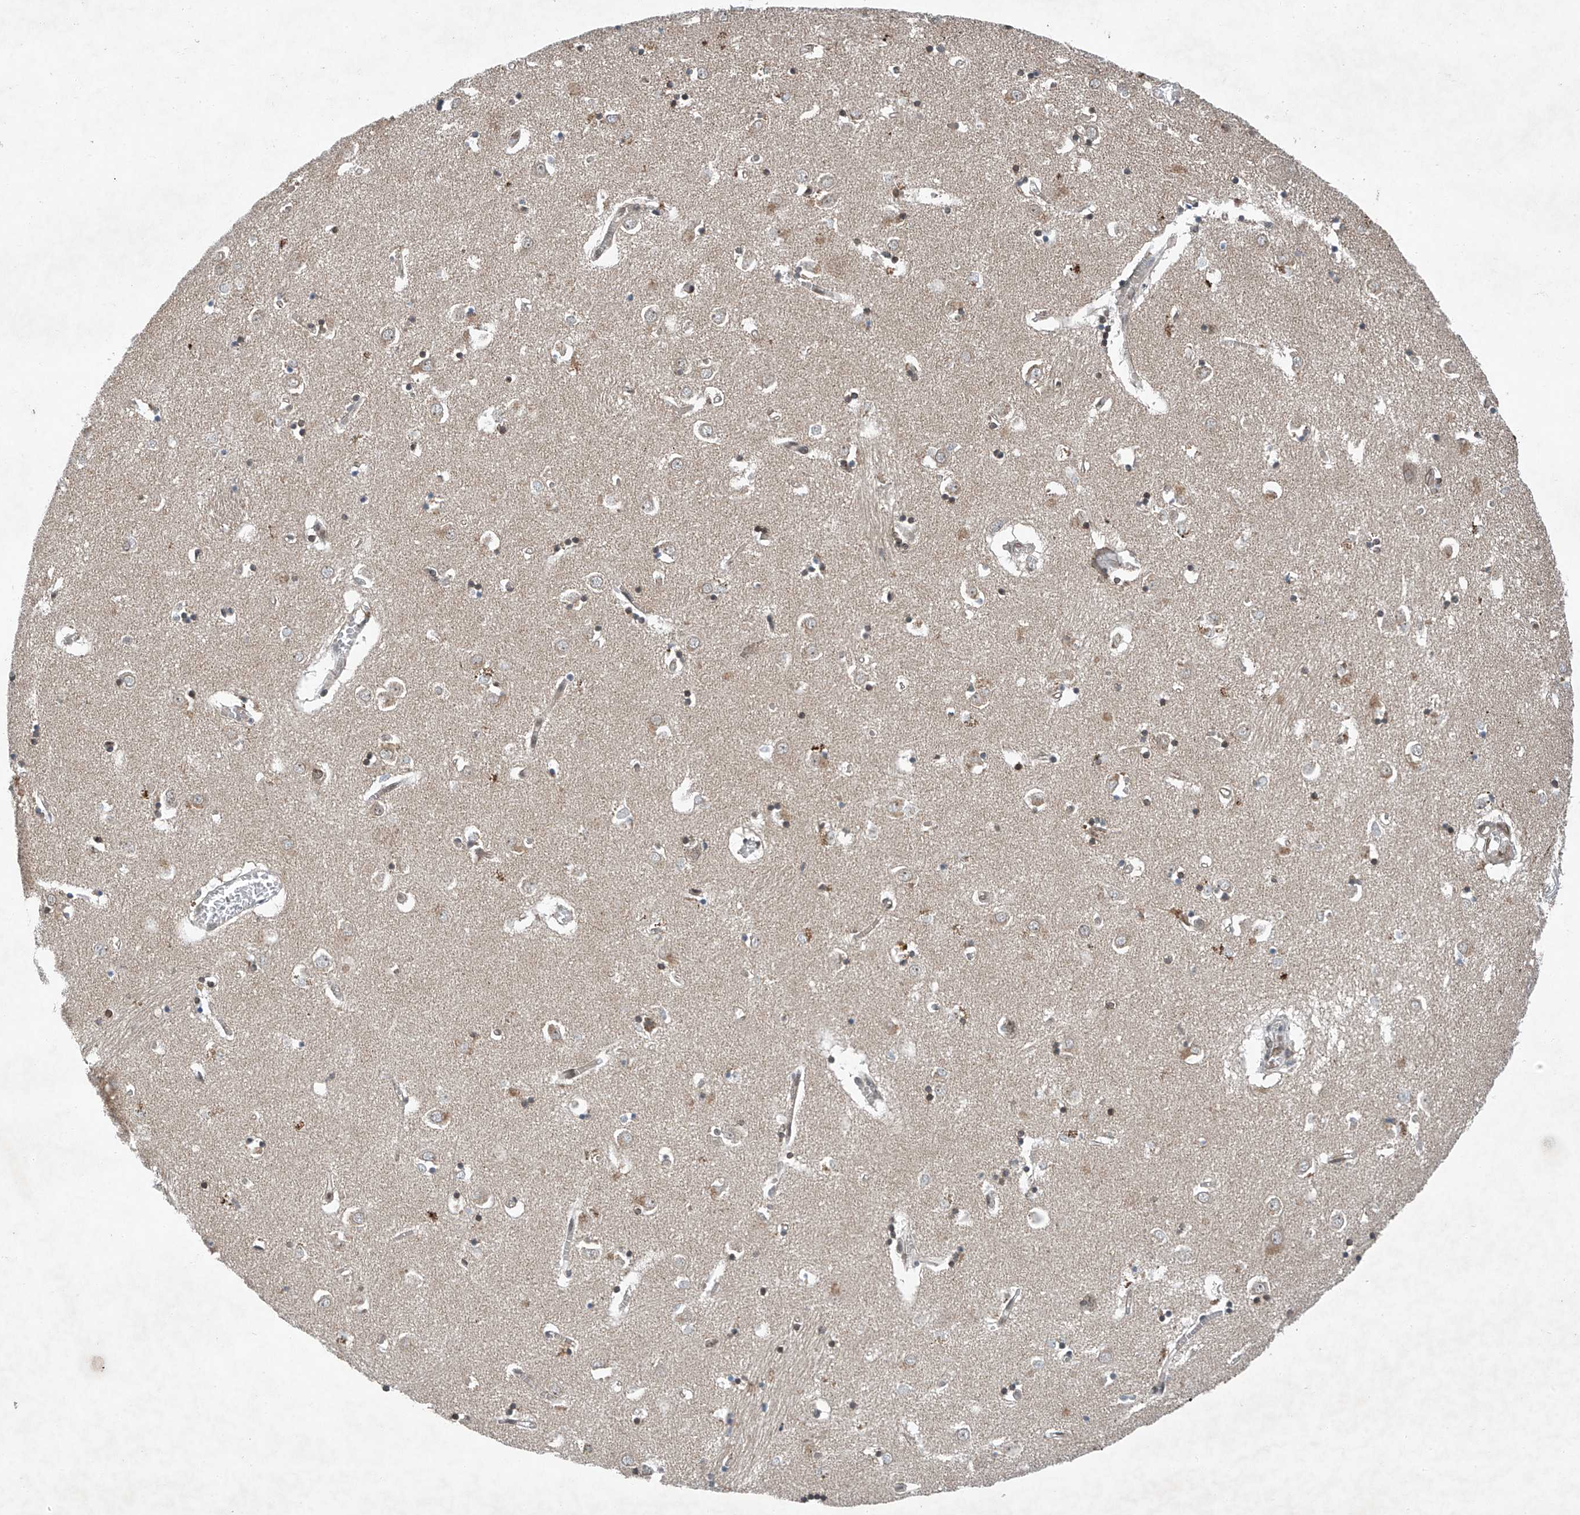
{"staining": {"intensity": "moderate", "quantity": "25%-75%", "location": "nuclear"}, "tissue": "caudate", "cell_type": "Glial cells", "image_type": "normal", "snomed": [{"axis": "morphology", "description": "Normal tissue, NOS"}, {"axis": "topography", "description": "Lateral ventricle wall"}], "caption": "This photomicrograph reveals benign caudate stained with immunohistochemistry (IHC) to label a protein in brown. The nuclear of glial cells show moderate positivity for the protein. Nuclei are counter-stained blue.", "gene": "TAF8", "patient": {"sex": "male", "age": 70}}